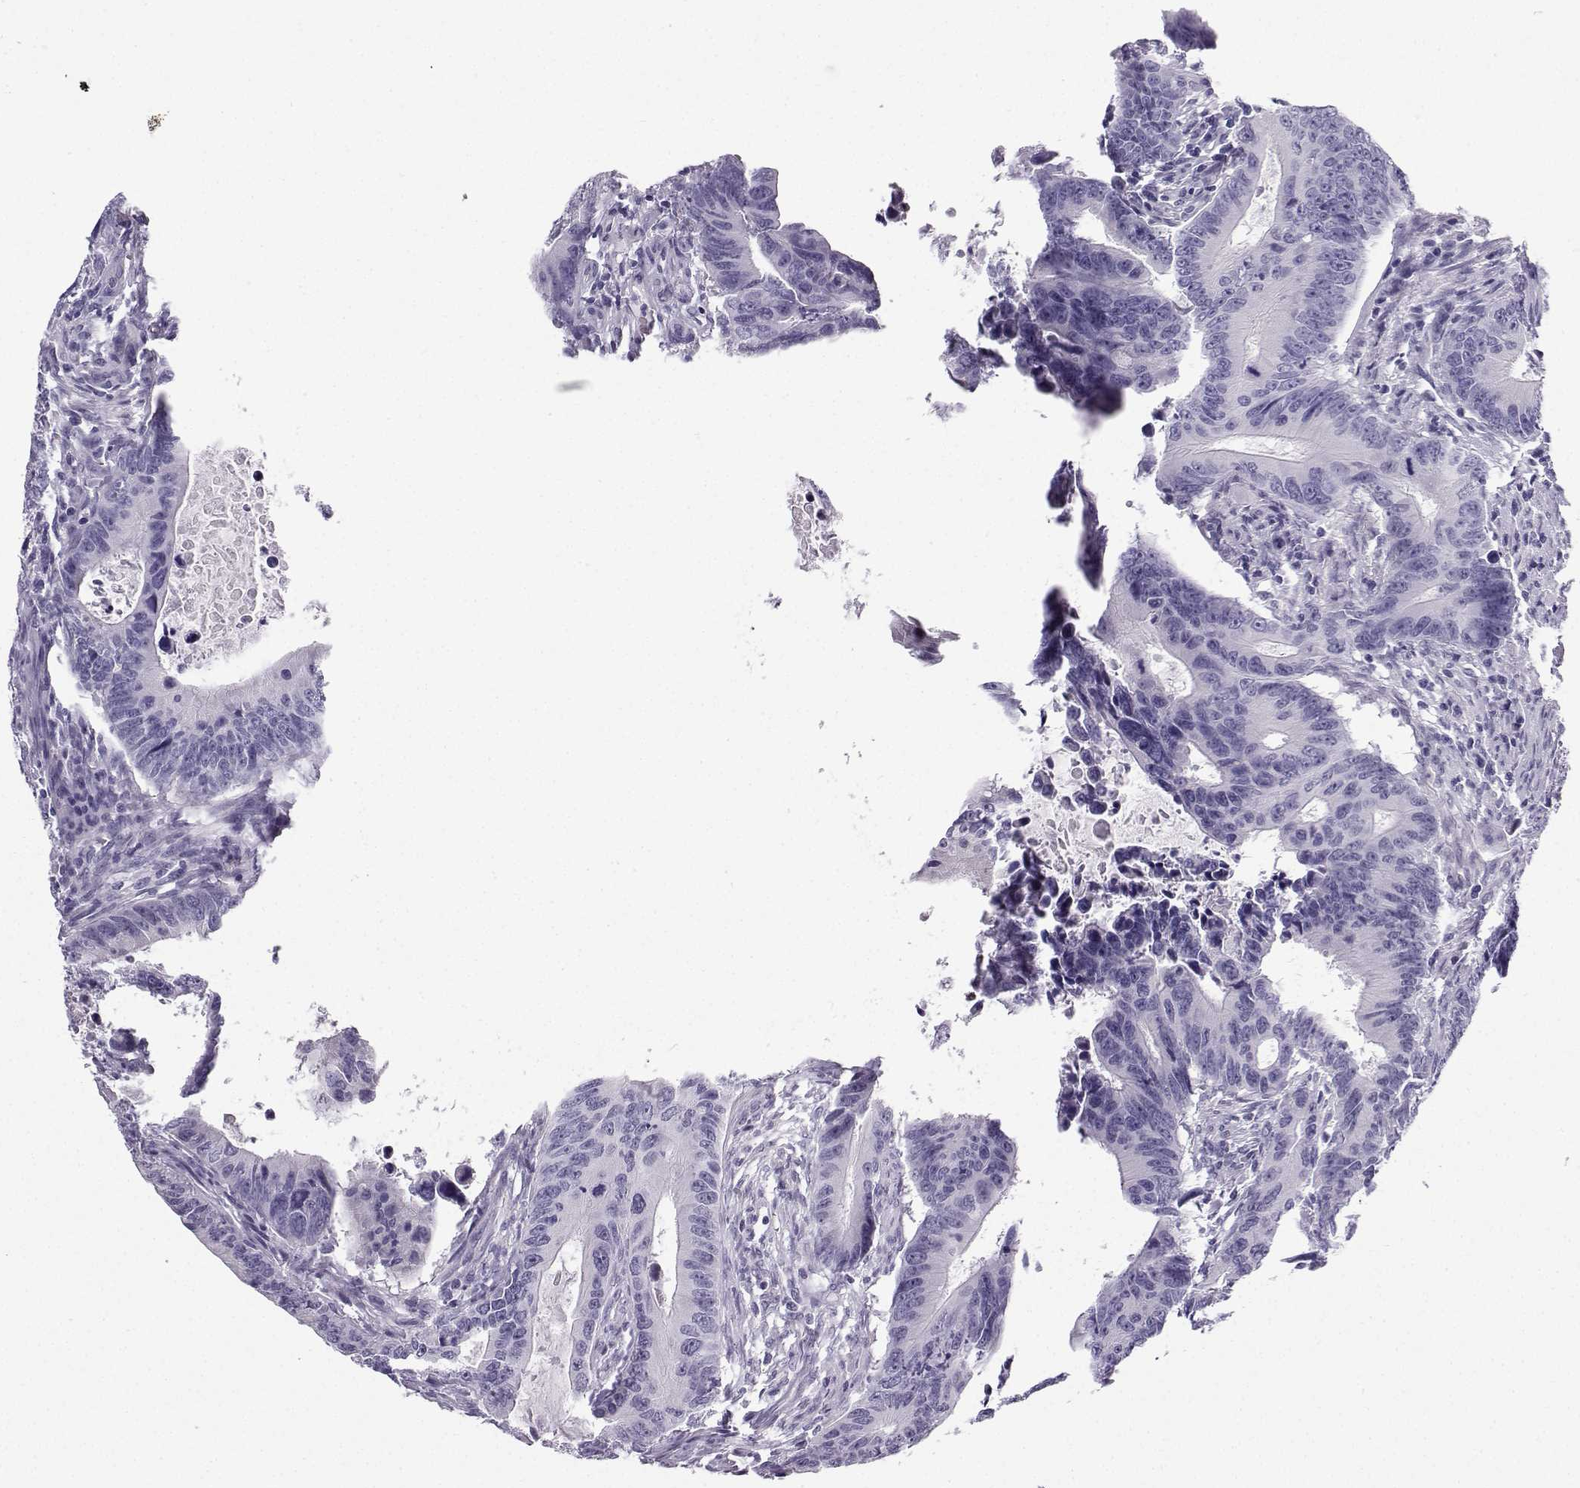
{"staining": {"intensity": "negative", "quantity": "none", "location": "none"}, "tissue": "colorectal cancer", "cell_type": "Tumor cells", "image_type": "cancer", "snomed": [{"axis": "morphology", "description": "Adenocarcinoma, NOS"}, {"axis": "topography", "description": "Colon"}], "caption": "This is an immunohistochemistry (IHC) photomicrograph of human adenocarcinoma (colorectal). There is no expression in tumor cells.", "gene": "ZBTB8B", "patient": {"sex": "female", "age": 87}}